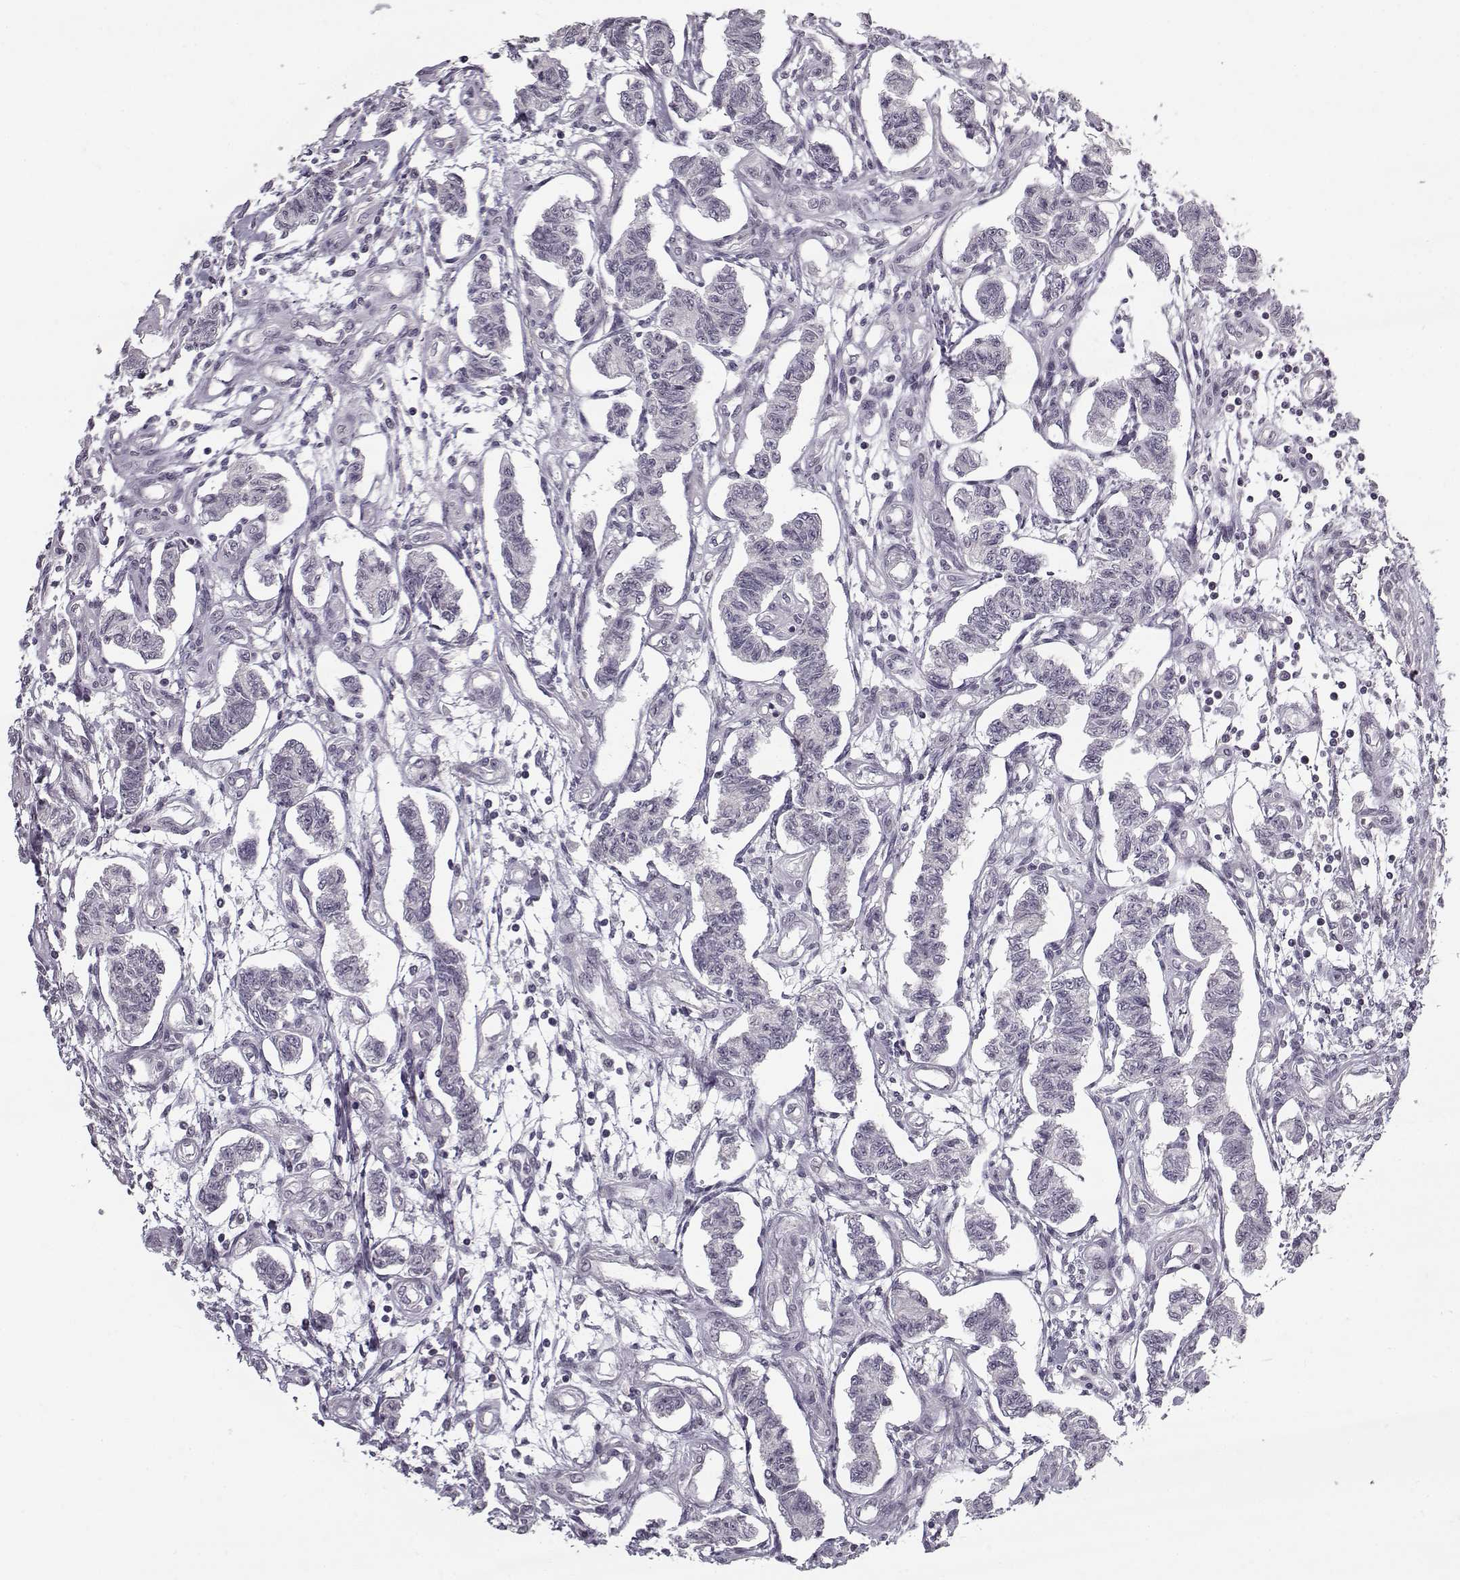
{"staining": {"intensity": "negative", "quantity": "none", "location": "none"}, "tissue": "carcinoid", "cell_type": "Tumor cells", "image_type": "cancer", "snomed": [{"axis": "morphology", "description": "Carcinoid, malignant, NOS"}, {"axis": "topography", "description": "Kidney"}], "caption": "DAB (3,3'-diaminobenzidine) immunohistochemical staining of malignant carcinoid reveals no significant positivity in tumor cells.", "gene": "SNCA", "patient": {"sex": "female", "age": 41}}